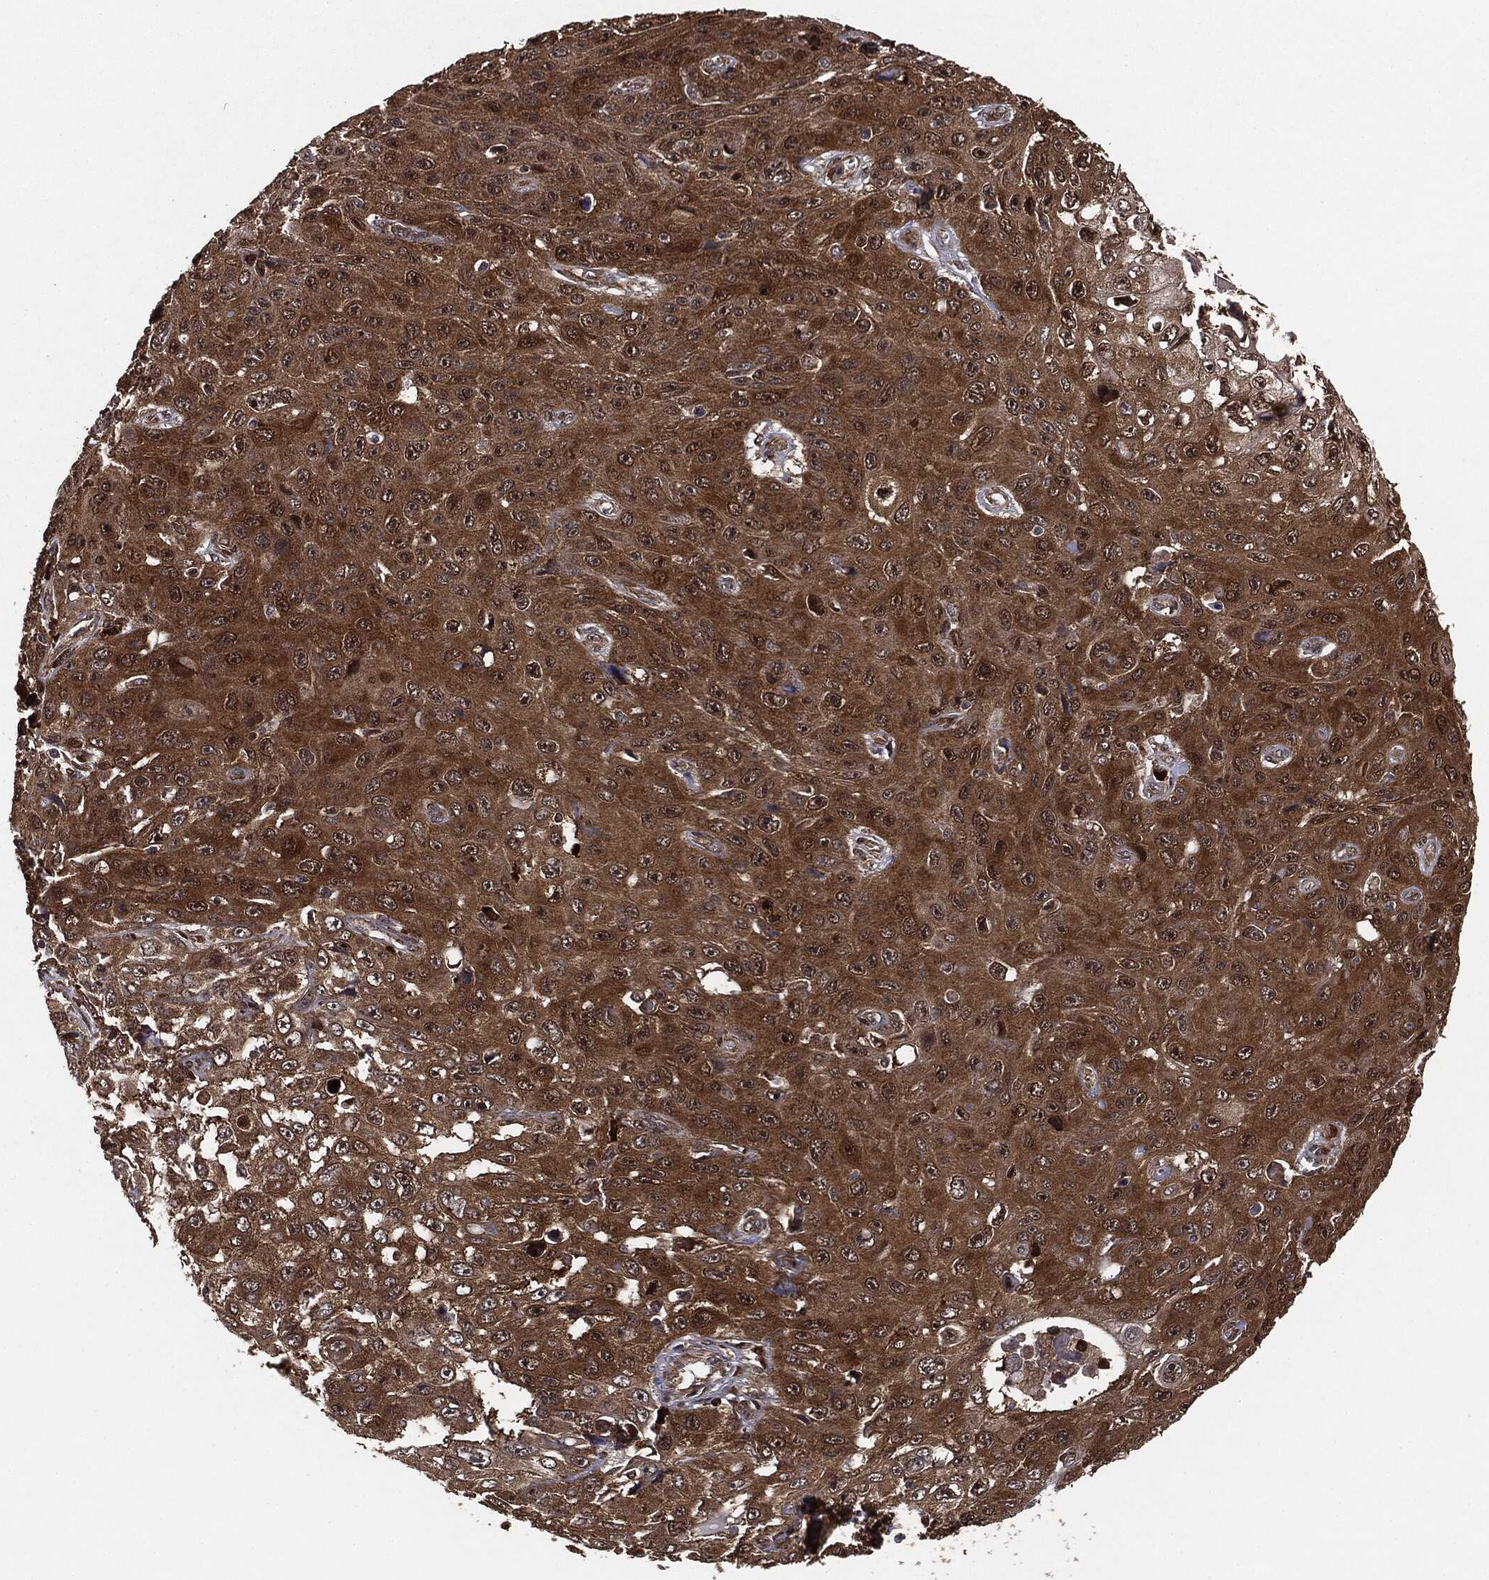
{"staining": {"intensity": "strong", "quantity": ">75%", "location": "cytoplasmic/membranous"}, "tissue": "skin cancer", "cell_type": "Tumor cells", "image_type": "cancer", "snomed": [{"axis": "morphology", "description": "Squamous cell carcinoma, NOS"}, {"axis": "topography", "description": "Skin"}], "caption": "Strong cytoplasmic/membranous staining is identified in about >75% of tumor cells in skin cancer.", "gene": "NME1", "patient": {"sex": "male", "age": 82}}